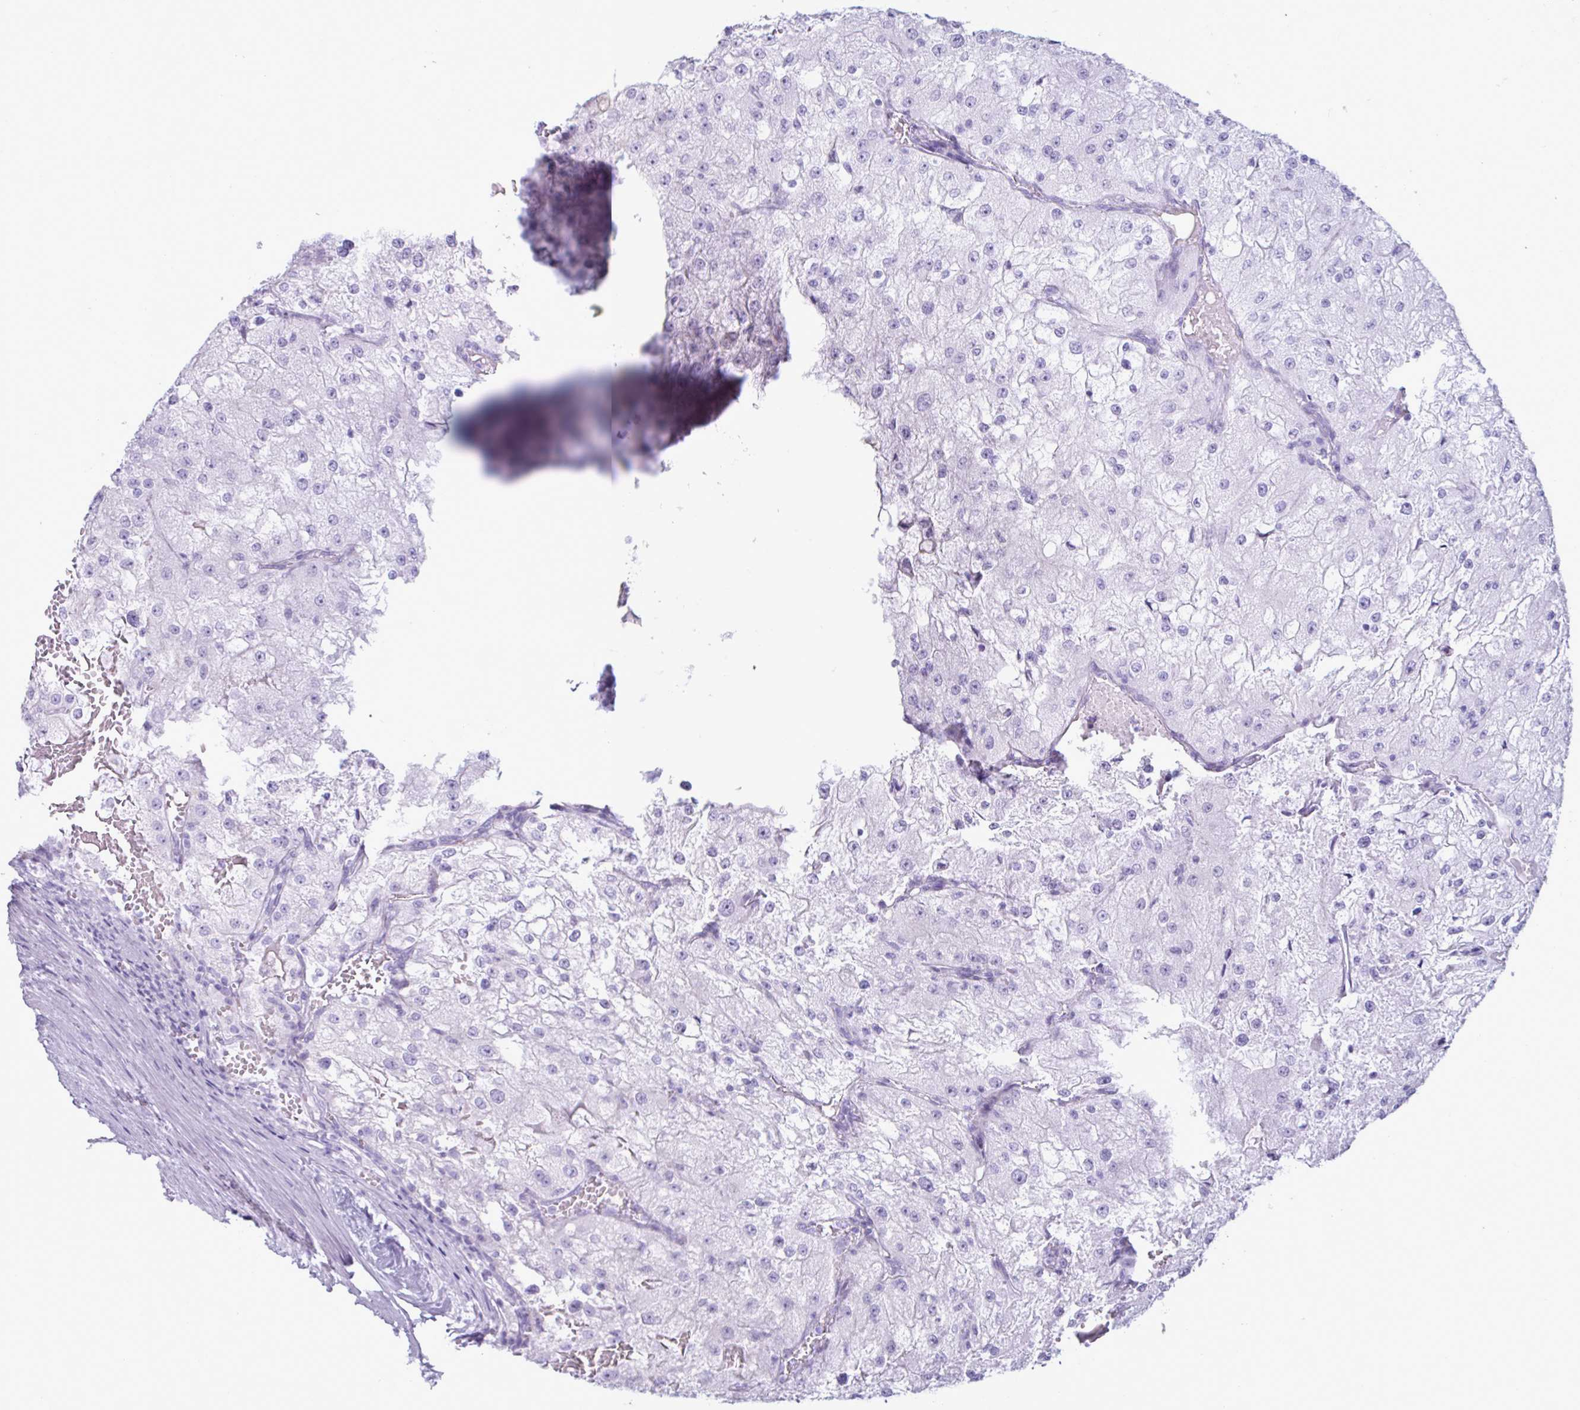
{"staining": {"intensity": "negative", "quantity": "none", "location": "none"}, "tissue": "renal cancer", "cell_type": "Tumor cells", "image_type": "cancer", "snomed": [{"axis": "morphology", "description": "Adenocarcinoma, NOS"}, {"axis": "topography", "description": "Kidney"}], "caption": "Immunohistochemistry (IHC) of human renal cancer (adenocarcinoma) reveals no expression in tumor cells.", "gene": "MRGPRG", "patient": {"sex": "female", "age": 74}}